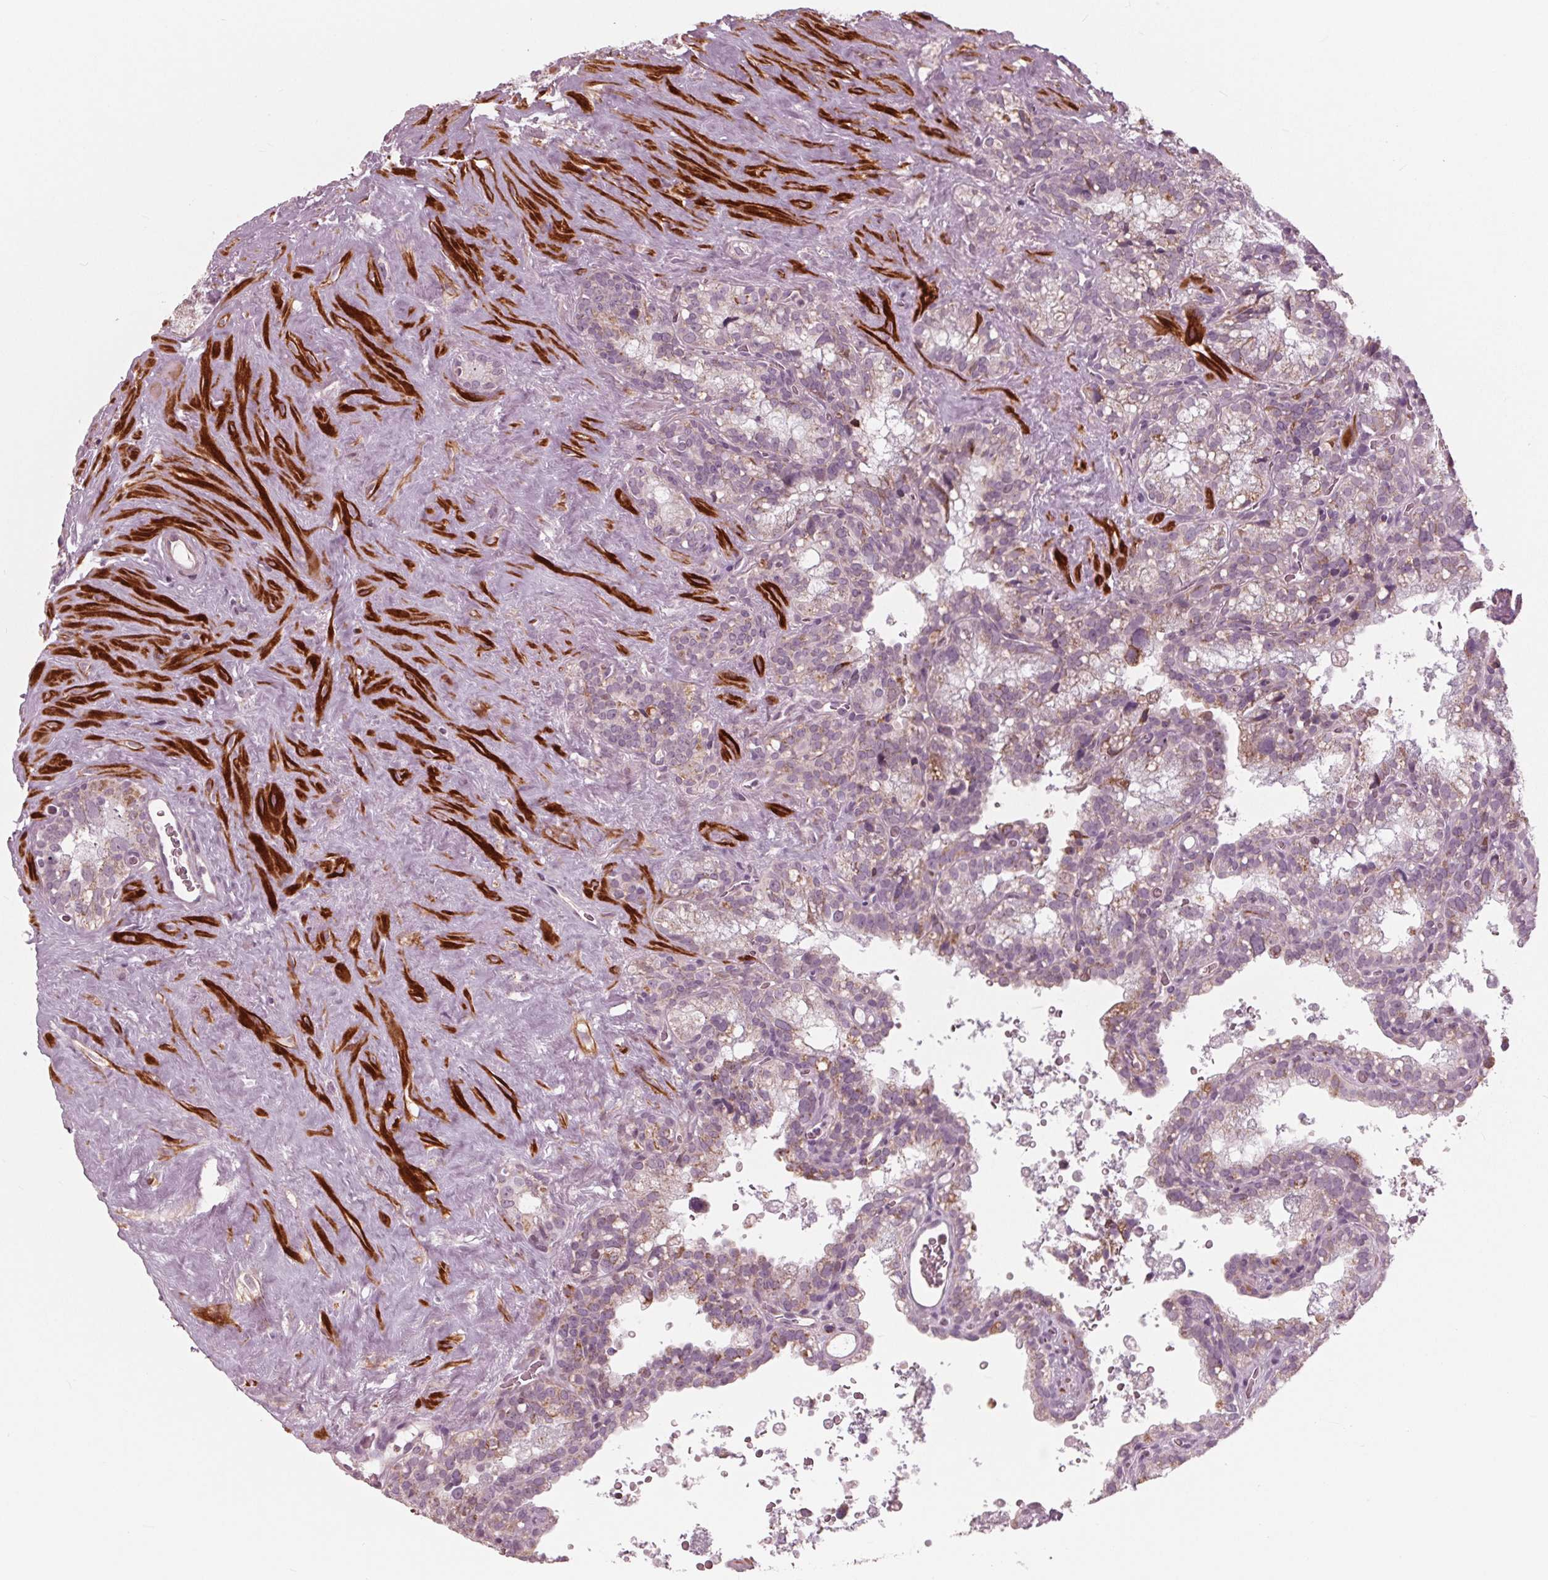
{"staining": {"intensity": "weak", "quantity": "<25%", "location": "cytoplasmic/membranous"}, "tissue": "seminal vesicle", "cell_type": "Glandular cells", "image_type": "normal", "snomed": [{"axis": "morphology", "description": "Normal tissue, NOS"}, {"axis": "topography", "description": "Prostate"}, {"axis": "topography", "description": "Seminal veicle"}], "caption": "This is an immunohistochemistry micrograph of normal seminal vesicle. There is no expression in glandular cells.", "gene": "DCAF4L2", "patient": {"sex": "male", "age": 71}}